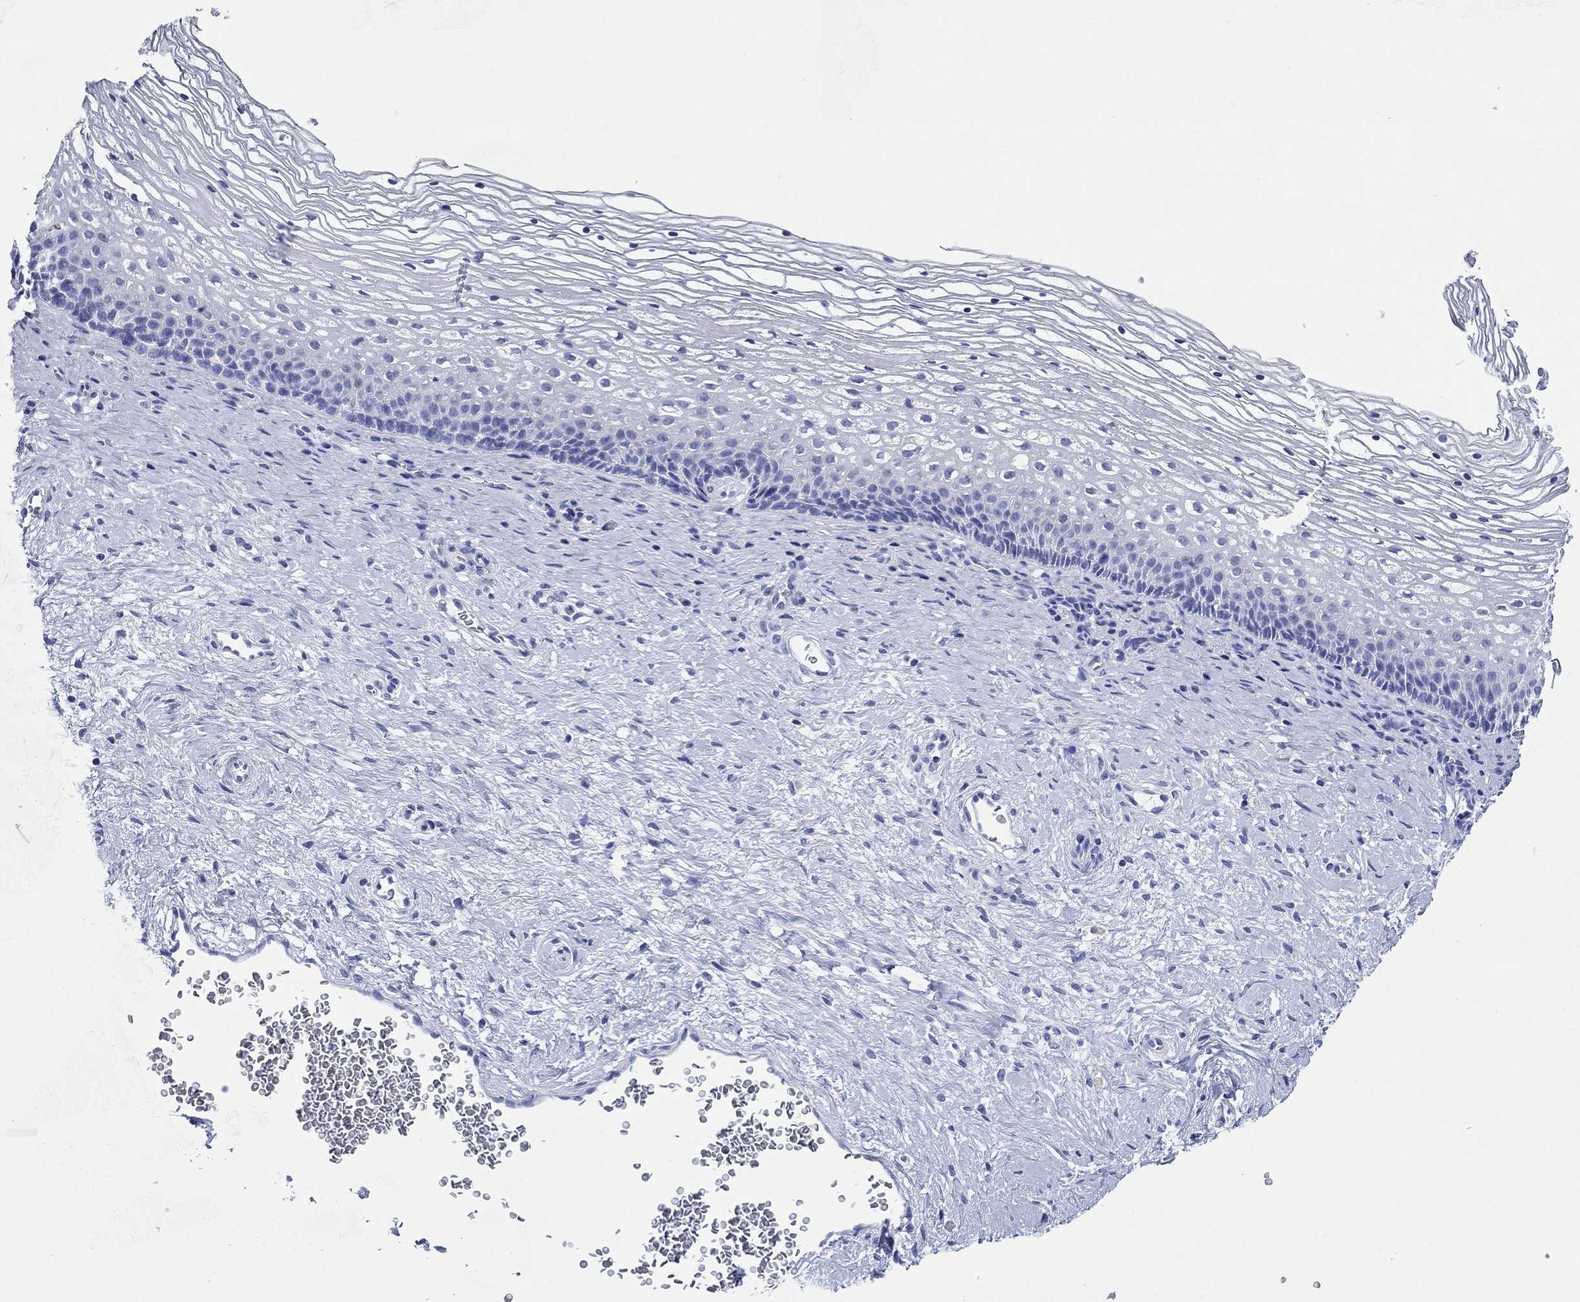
{"staining": {"intensity": "negative", "quantity": "none", "location": "none"}, "tissue": "cervix", "cell_type": "Glandular cells", "image_type": "normal", "snomed": [{"axis": "morphology", "description": "Normal tissue, NOS"}, {"axis": "topography", "description": "Cervix"}], "caption": "Cervix stained for a protein using immunohistochemistry (IHC) exhibits no staining glandular cells.", "gene": "HCRT", "patient": {"sex": "female", "age": 34}}